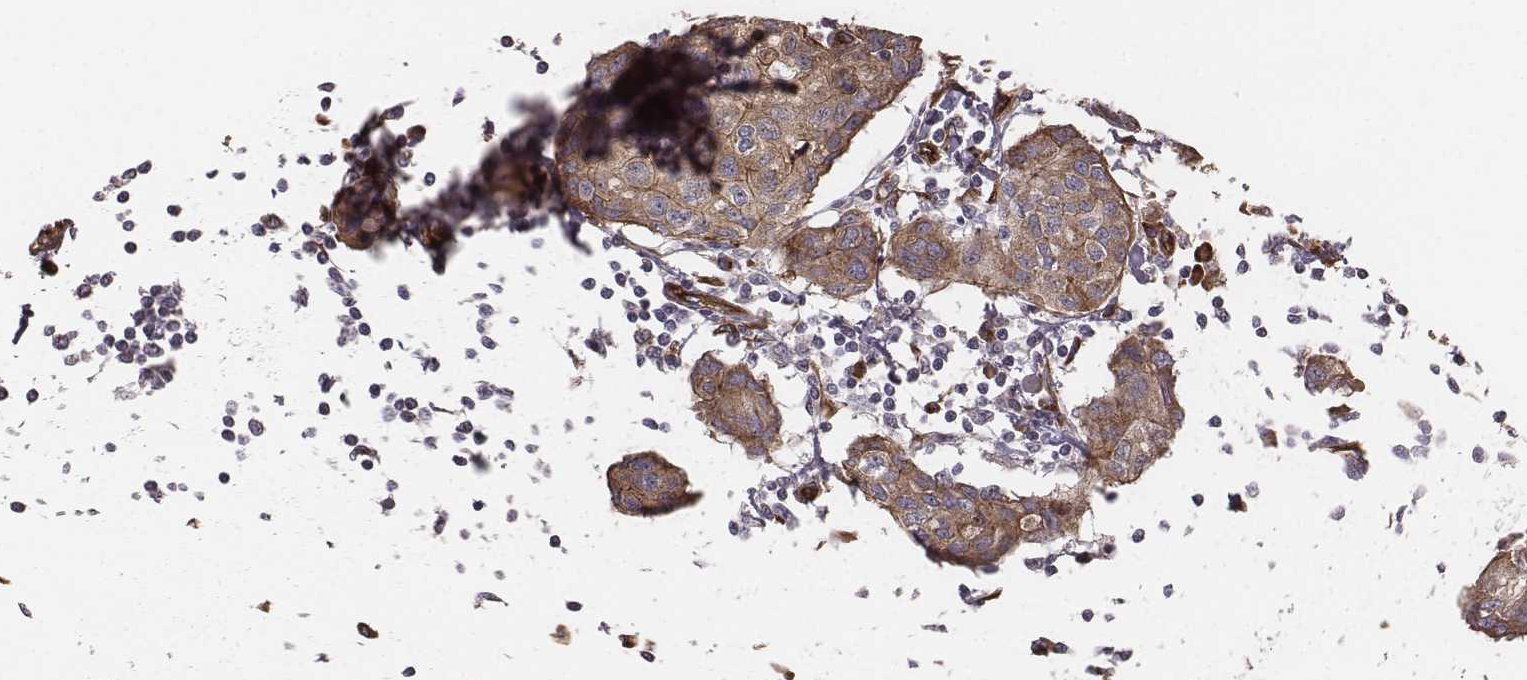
{"staining": {"intensity": "moderate", "quantity": ">75%", "location": "cytoplasmic/membranous"}, "tissue": "breast cancer", "cell_type": "Tumor cells", "image_type": "cancer", "snomed": [{"axis": "morphology", "description": "Duct carcinoma"}, {"axis": "topography", "description": "Breast"}], "caption": "High-magnification brightfield microscopy of infiltrating ductal carcinoma (breast) stained with DAB (3,3'-diaminobenzidine) (brown) and counterstained with hematoxylin (blue). tumor cells exhibit moderate cytoplasmic/membranous expression is present in about>75% of cells. Using DAB (3,3'-diaminobenzidine) (brown) and hematoxylin (blue) stains, captured at high magnification using brightfield microscopy.", "gene": "PALMD", "patient": {"sex": "female", "age": 80}}